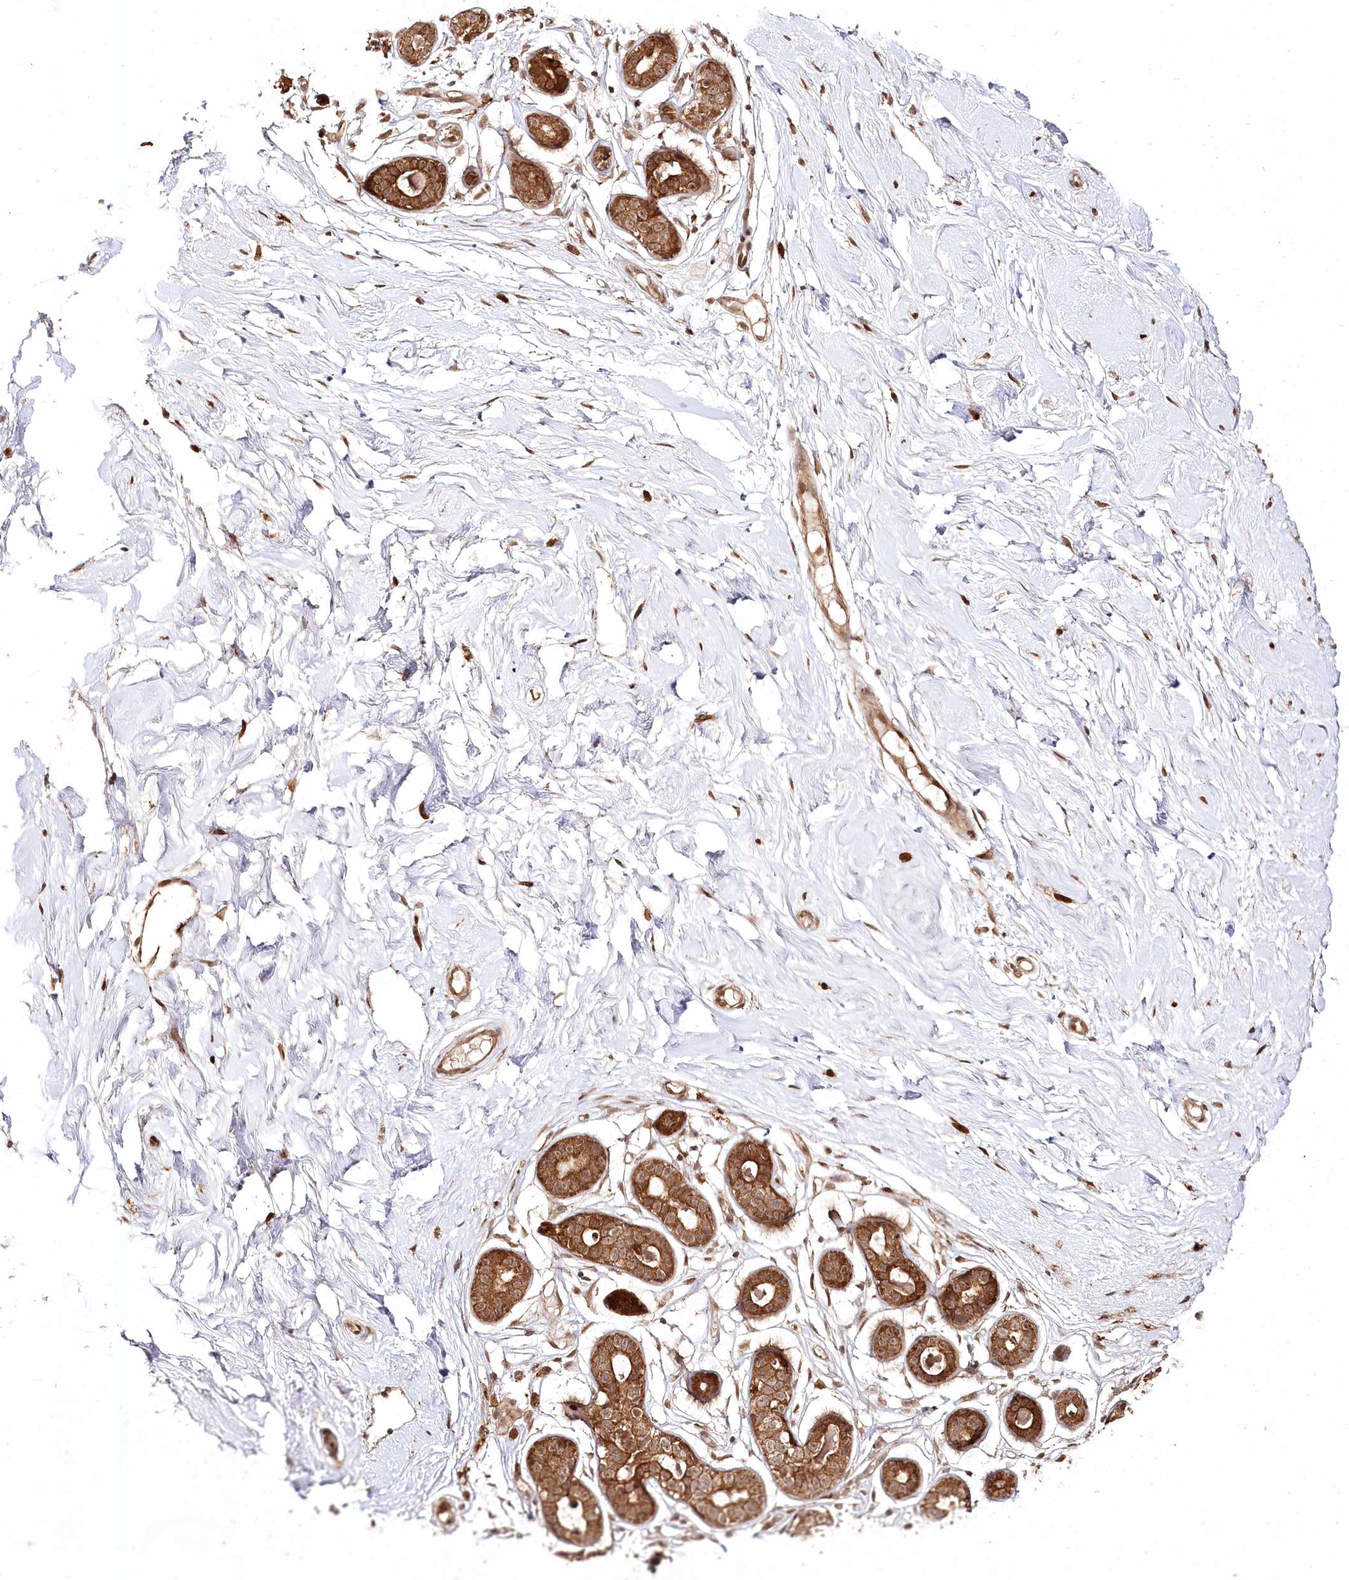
{"staining": {"intensity": "negative", "quantity": "none", "location": "none"}, "tissue": "breast", "cell_type": "Adipocytes", "image_type": "normal", "snomed": [{"axis": "morphology", "description": "Normal tissue, NOS"}, {"axis": "morphology", "description": "Adenoma, NOS"}, {"axis": "topography", "description": "Breast"}], "caption": "Immunohistochemical staining of benign human breast displays no significant expression in adipocytes. (Stains: DAB (3,3'-diaminobenzidine) IHC with hematoxylin counter stain, Microscopy: brightfield microscopy at high magnification).", "gene": "ULK2", "patient": {"sex": "female", "age": 23}}